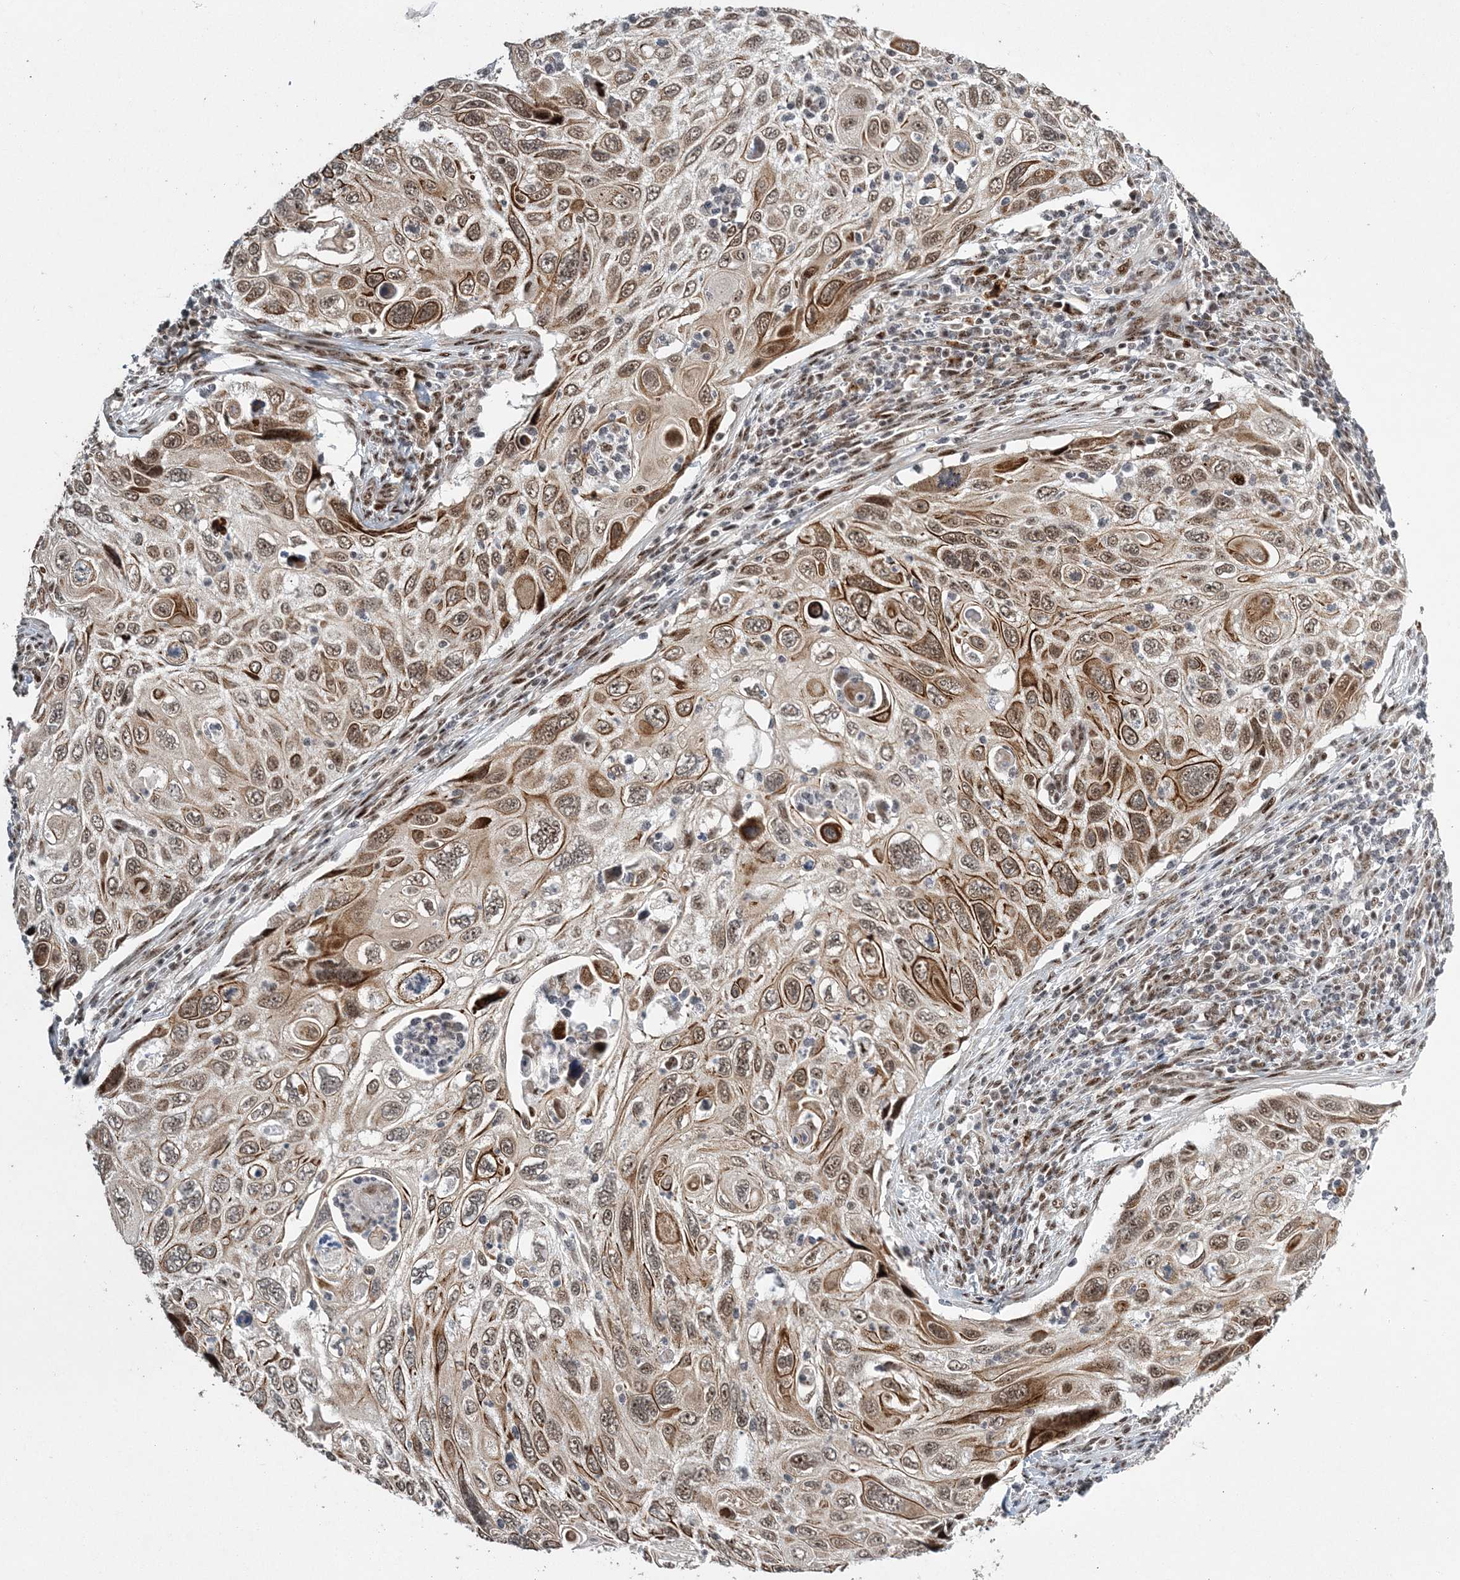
{"staining": {"intensity": "moderate", "quantity": ">75%", "location": "cytoplasmic/membranous,nuclear"}, "tissue": "cervical cancer", "cell_type": "Tumor cells", "image_type": "cancer", "snomed": [{"axis": "morphology", "description": "Squamous cell carcinoma, NOS"}, {"axis": "topography", "description": "Cervix"}], "caption": "Approximately >75% of tumor cells in cervical cancer reveal moderate cytoplasmic/membranous and nuclear protein positivity as visualized by brown immunohistochemical staining.", "gene": "CWC22", "patient": {"sex": "female", "age": 70}}